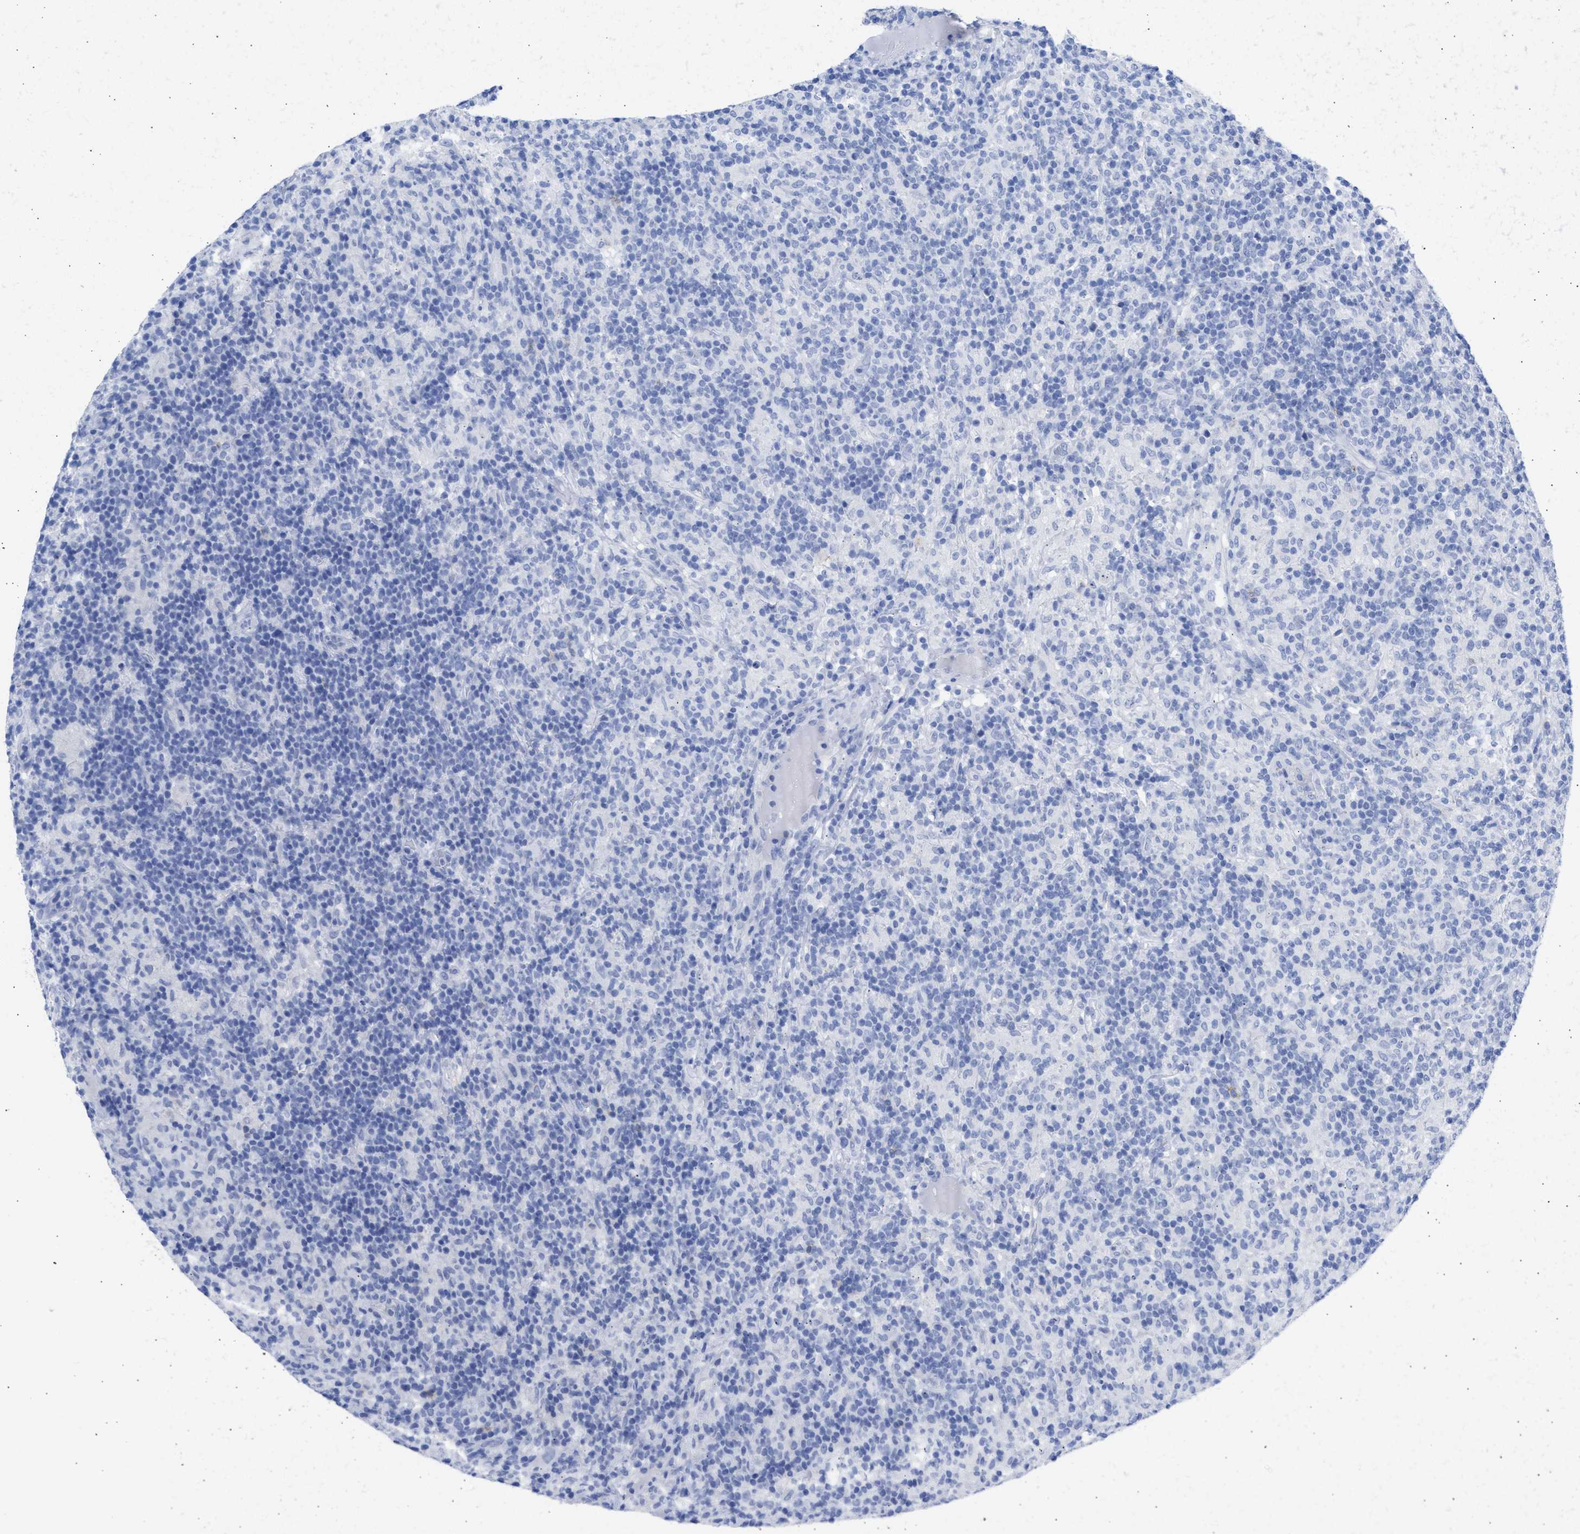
{"staining": {"intensity": "negative", "quantity": "none", "location": "none"}, "tissue": "lymphoma", "cell_type": "Tumor cells", "image_type": "cancer", "snomed": [{"axis": "morphology", "description": "Hodgkin's disease, NOS"}, {"axis": "topography", "description": "Lymph node"}], "caption": "Immunohistochemistry image of neoplastic tissue: human lymphoma stained with DAB (3,3'-diaminobenzidine) shows no significant protein positivity in tumor cells.", "gene": "NCAM1", "patient": {"sex": "male", "age": 70}}